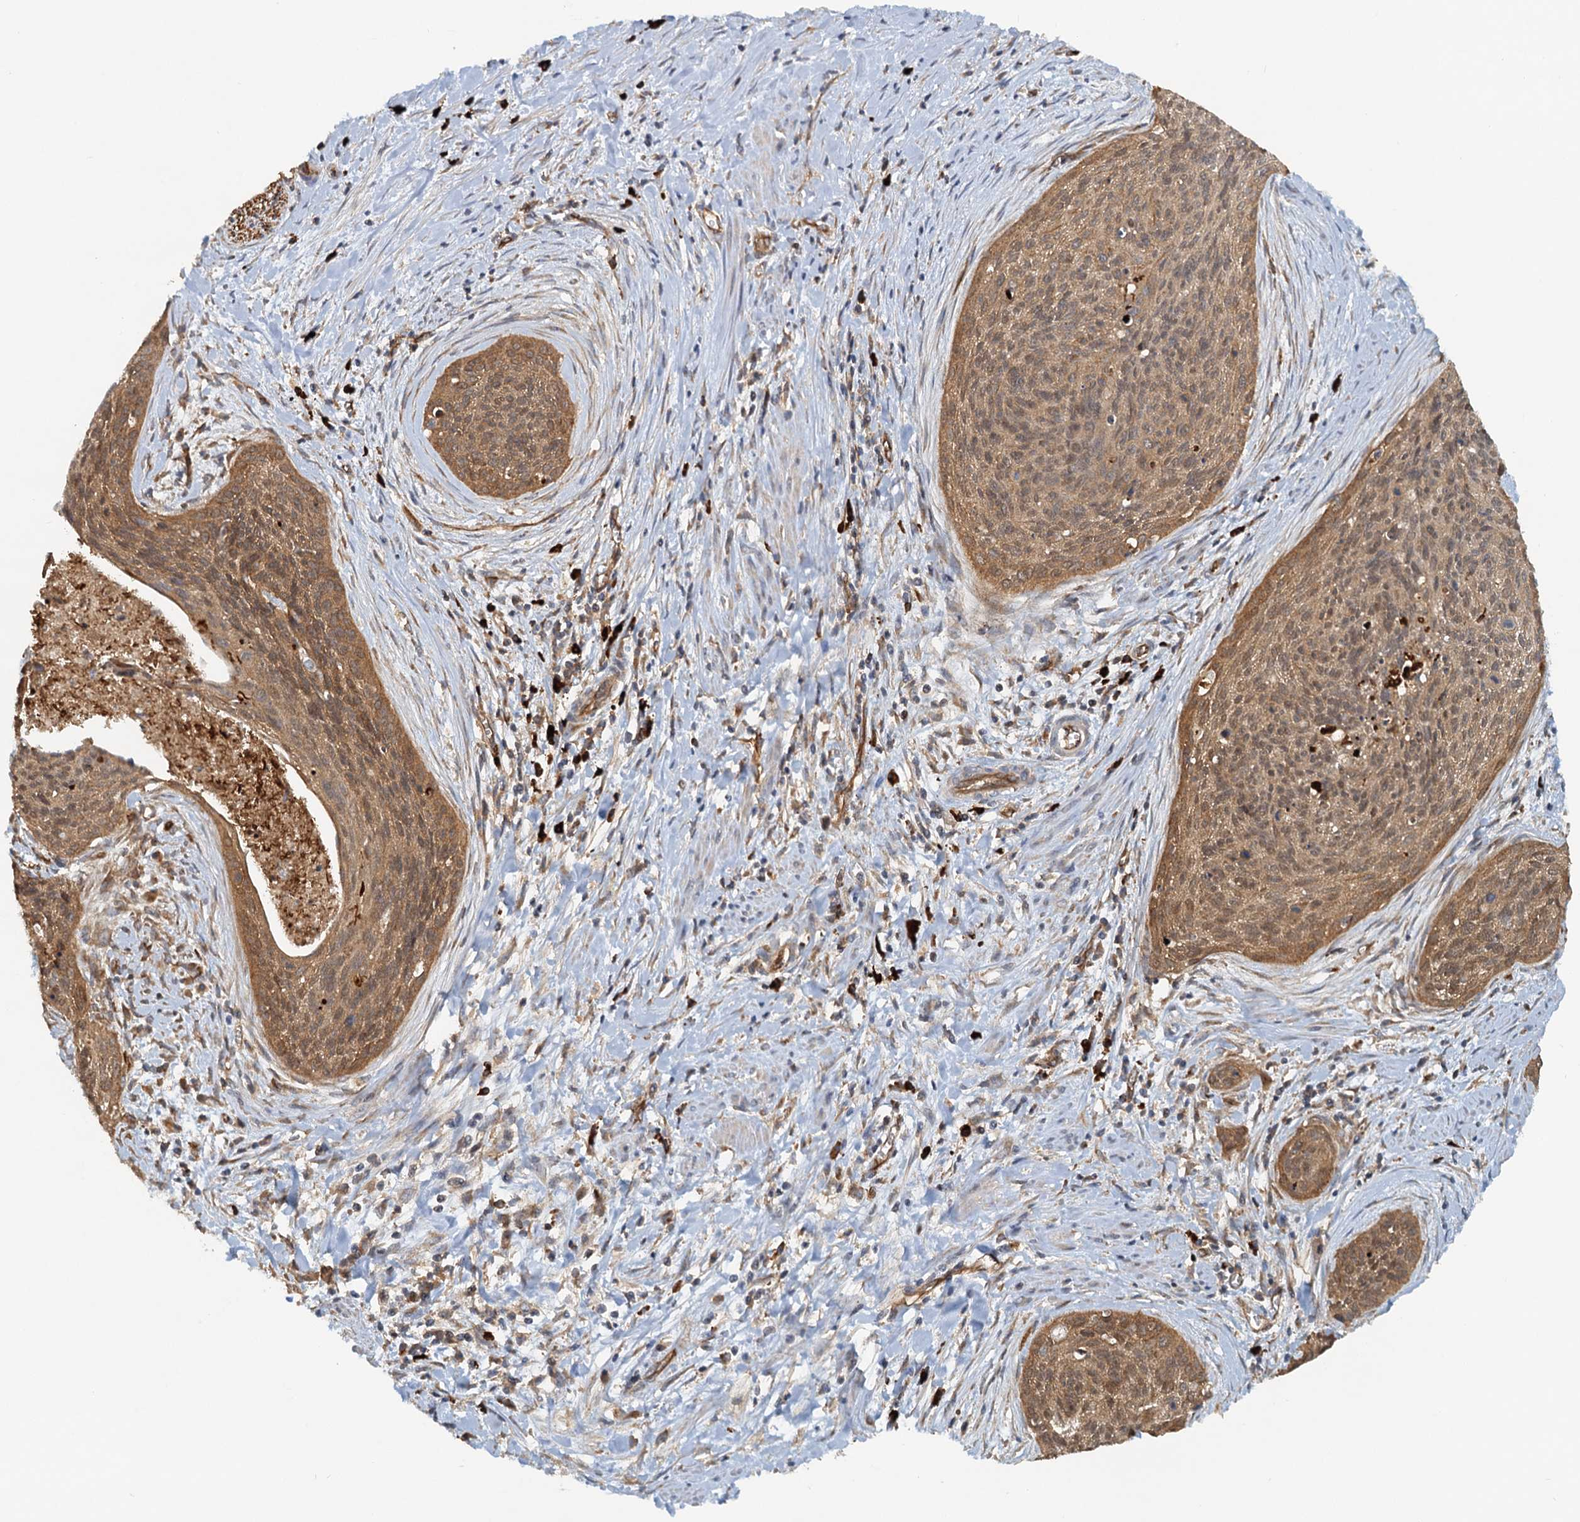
{"staining": {"intensity": "moderate", "quantity": ">75%", "location": "cytoplasmic/membranous"}, "tissue": "cervical cancer", "cell_type": "Tumor cells", "image_type": "cancer", "snomed": [{"axis": "morphology", "description": "Squamous cell carcinoma, NOS"}, {"axis": "topography", "description": "Cervix"}], "caption": "IHC image of human cervical squamous cell carcinoma stained for a protein (brown), which exhibits medium levels of moderate cytoplasmic/membranous staining in approximately >75% of tumor cells.", "gene": "NIPAL3", "patient": {"sex": "female", "age": 55}}